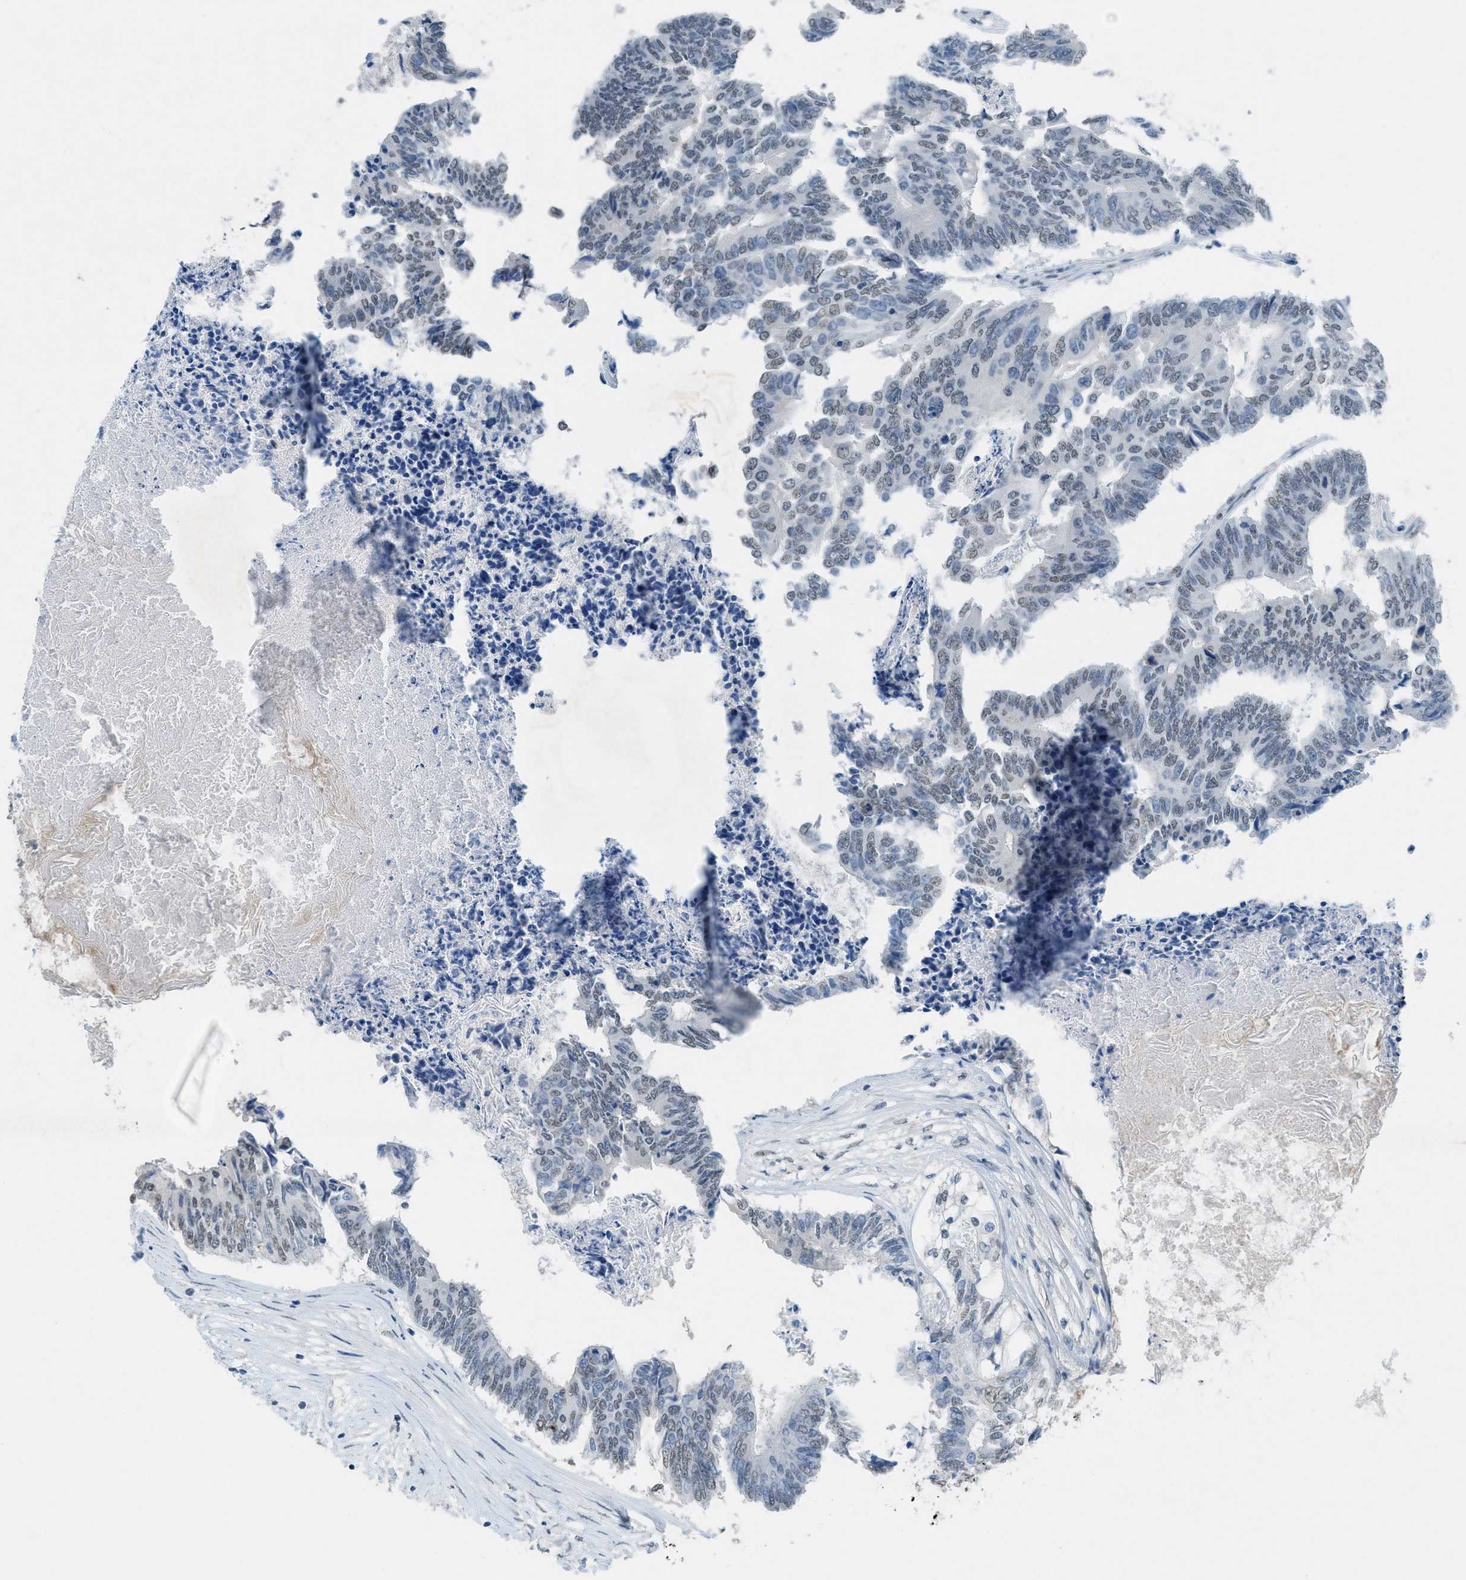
{"staining": {"intensity": "weak", "quantity": "25%-75%", "location": "nuclear"}, "tissue": "colorectal cancer", "cell_type": "Tumor cells", "image_type": "cancer", "snomed": [{"axis": "morphology", "description": "Adenocarcinoma, NOS"}, {"axis": "topography", "description": "Rectum"}], "caption": "Protein staining reveals weak nuclear positivity in approximately 25%-75% of tumor cells in colorectal adenocarcinoma.", "gene": "TTC13", "patient": {"sex": "male", "age": 63}}